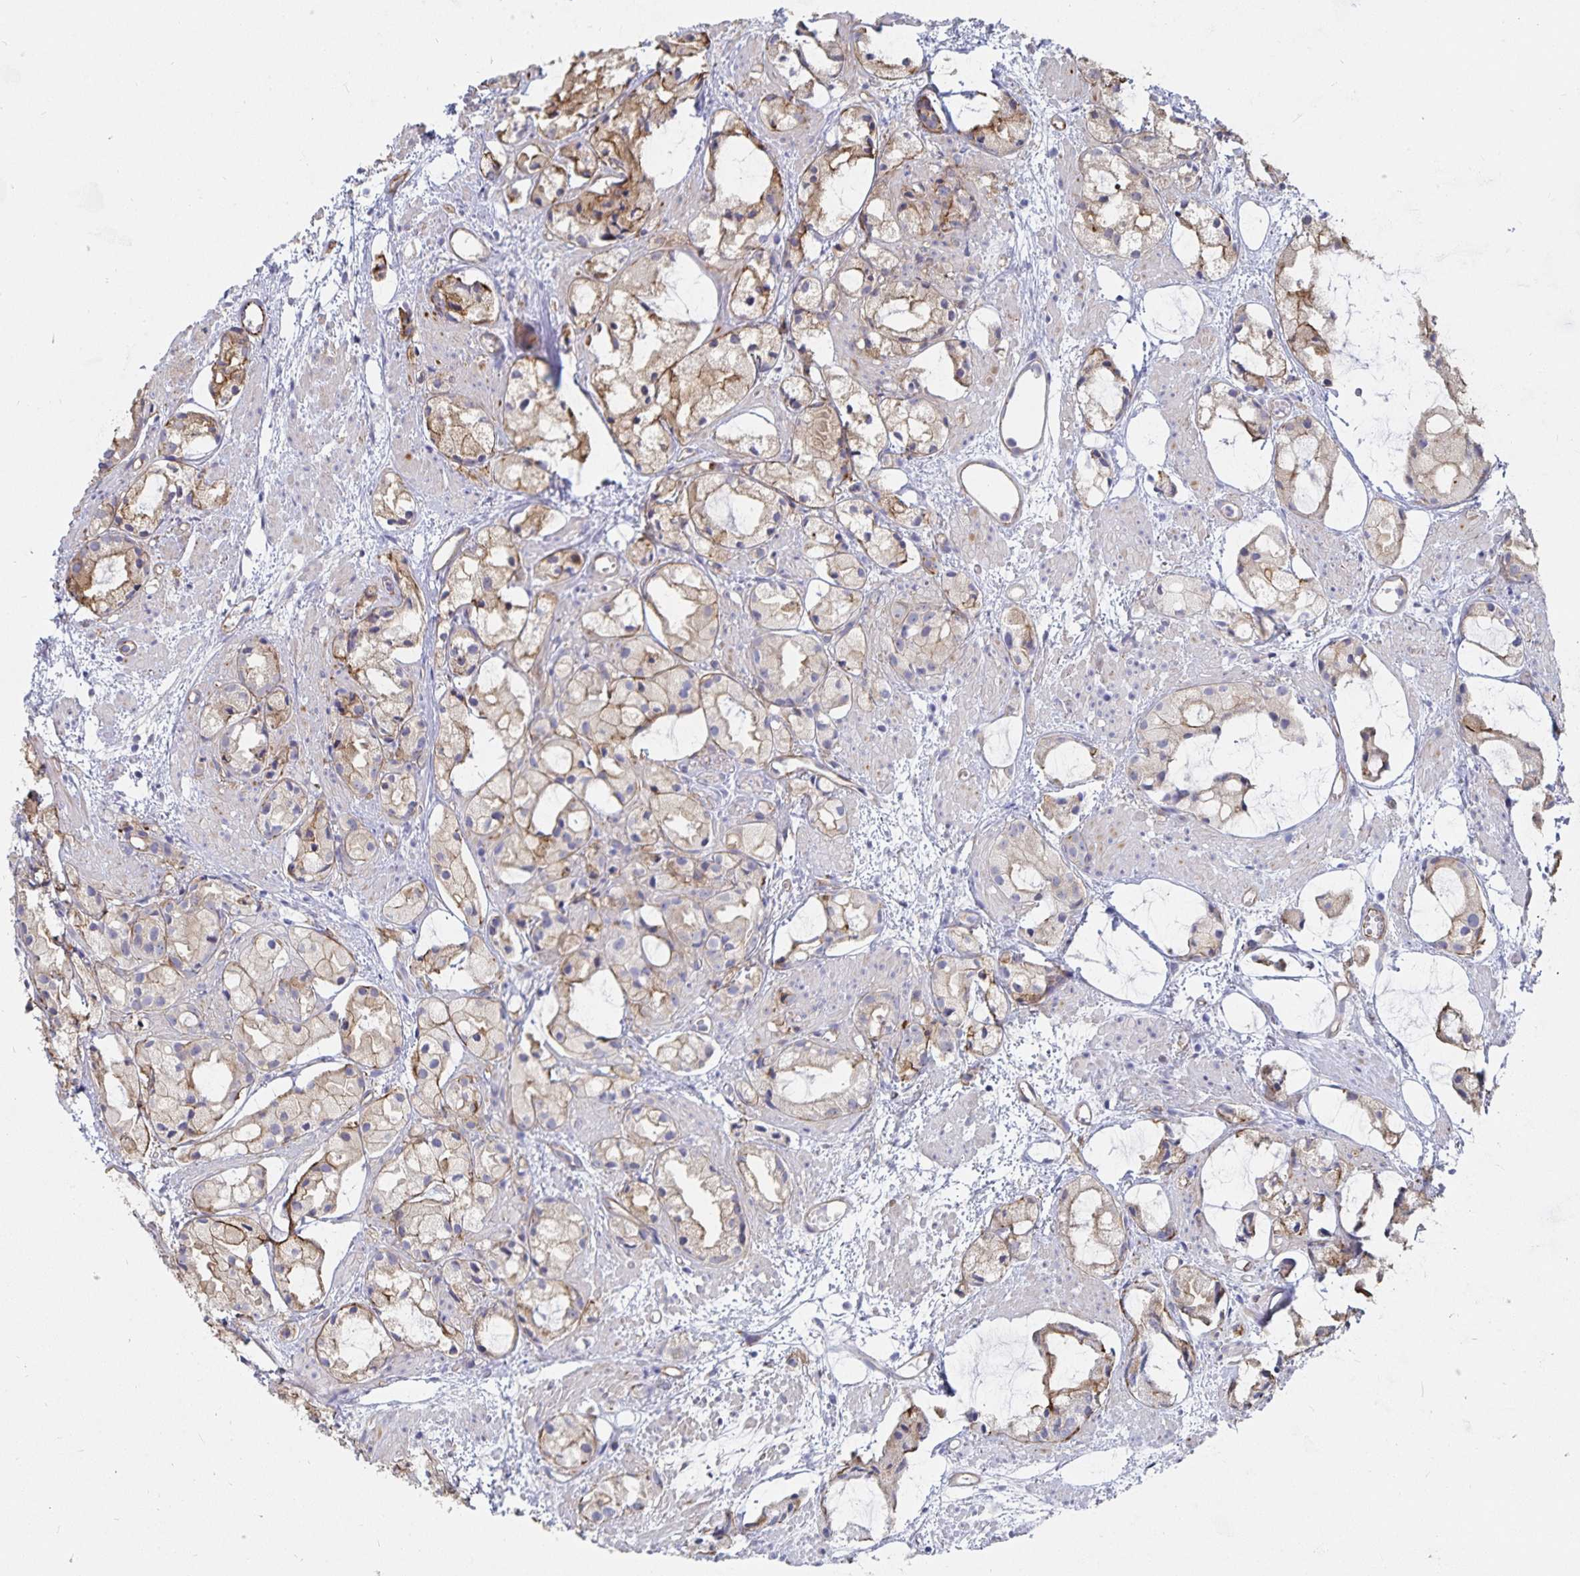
{"staining": {"intensity": "moderate", "quantity": "25%-75%", "location": "cytoplasmic/membranous"}, "tissue": "prostate cancer", "cell_type": "Tumor cells", "image_type": "cancer", "snomed": [{"axis": "morphology", "description": "Adenocarcinoma, High grade"}, {"axis": "topography", "description": "Prostate"}], "caption": "Prostate adenocarcinoma (high-grade) tissue exhibits moderate cytoplasmic/membranous positivity in approximately 25%-75% of tumor cells, visualized by immunohistochemistry.", "gene": "SSTR1", "patient": {"sex": "male", "age": 85}}